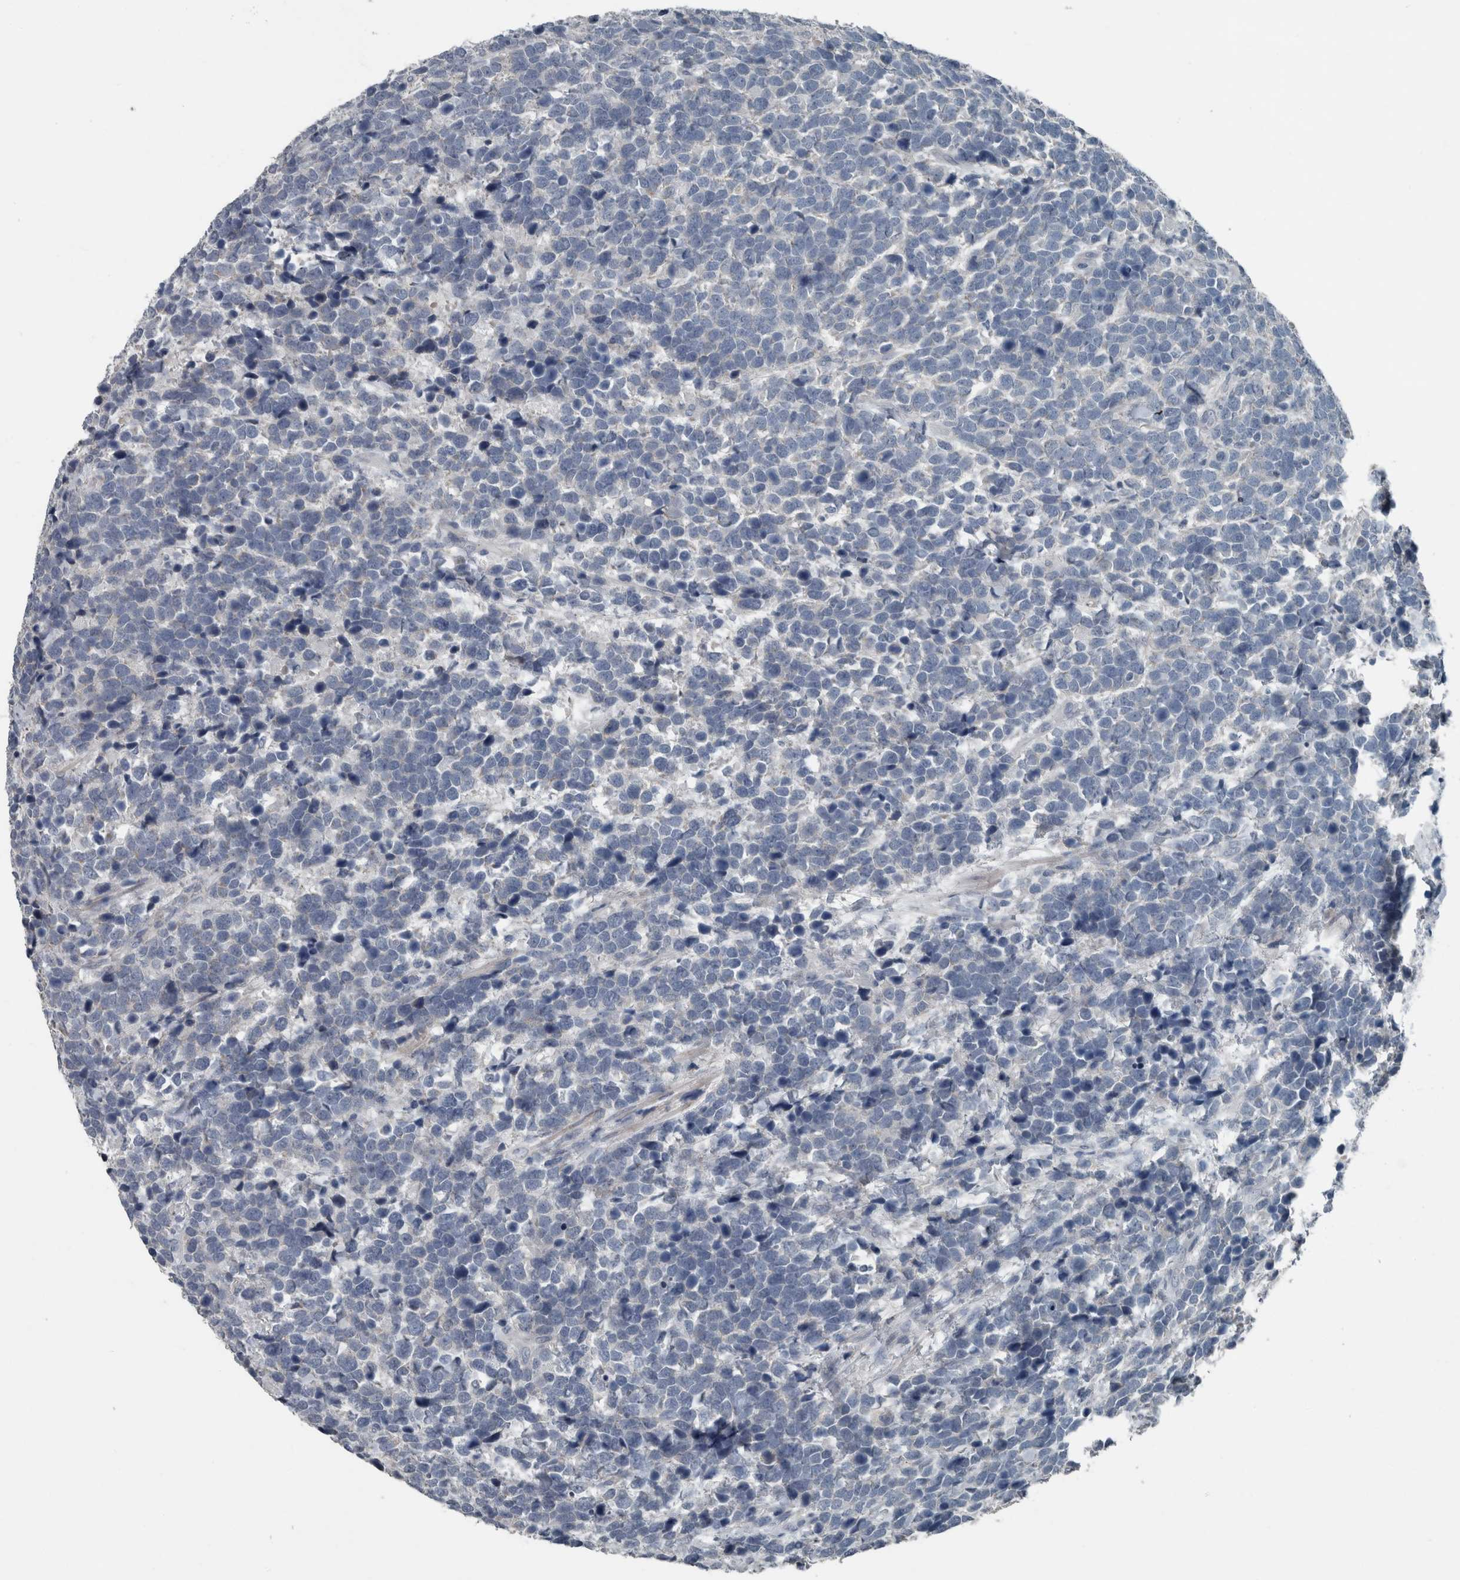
{"staining": {"intensity": "negative", "quantity": "none", "location": "none"}, "tissue": "urothelial cancer", "cell_type": "Tumor cells", "image_type": "cancer", "snomed": [{"axis": "morphology", "description": "Urothelial carcinoma, High grade"}, {"axis": "topography", "description": "Urinary bladder"}], "caption": "Protein analysis of urothelial carcinoma (high-grade) shows no significant staining in tumor cells.", "gene": "KRT20", "patient": {"sex": "female", "age": 82}}